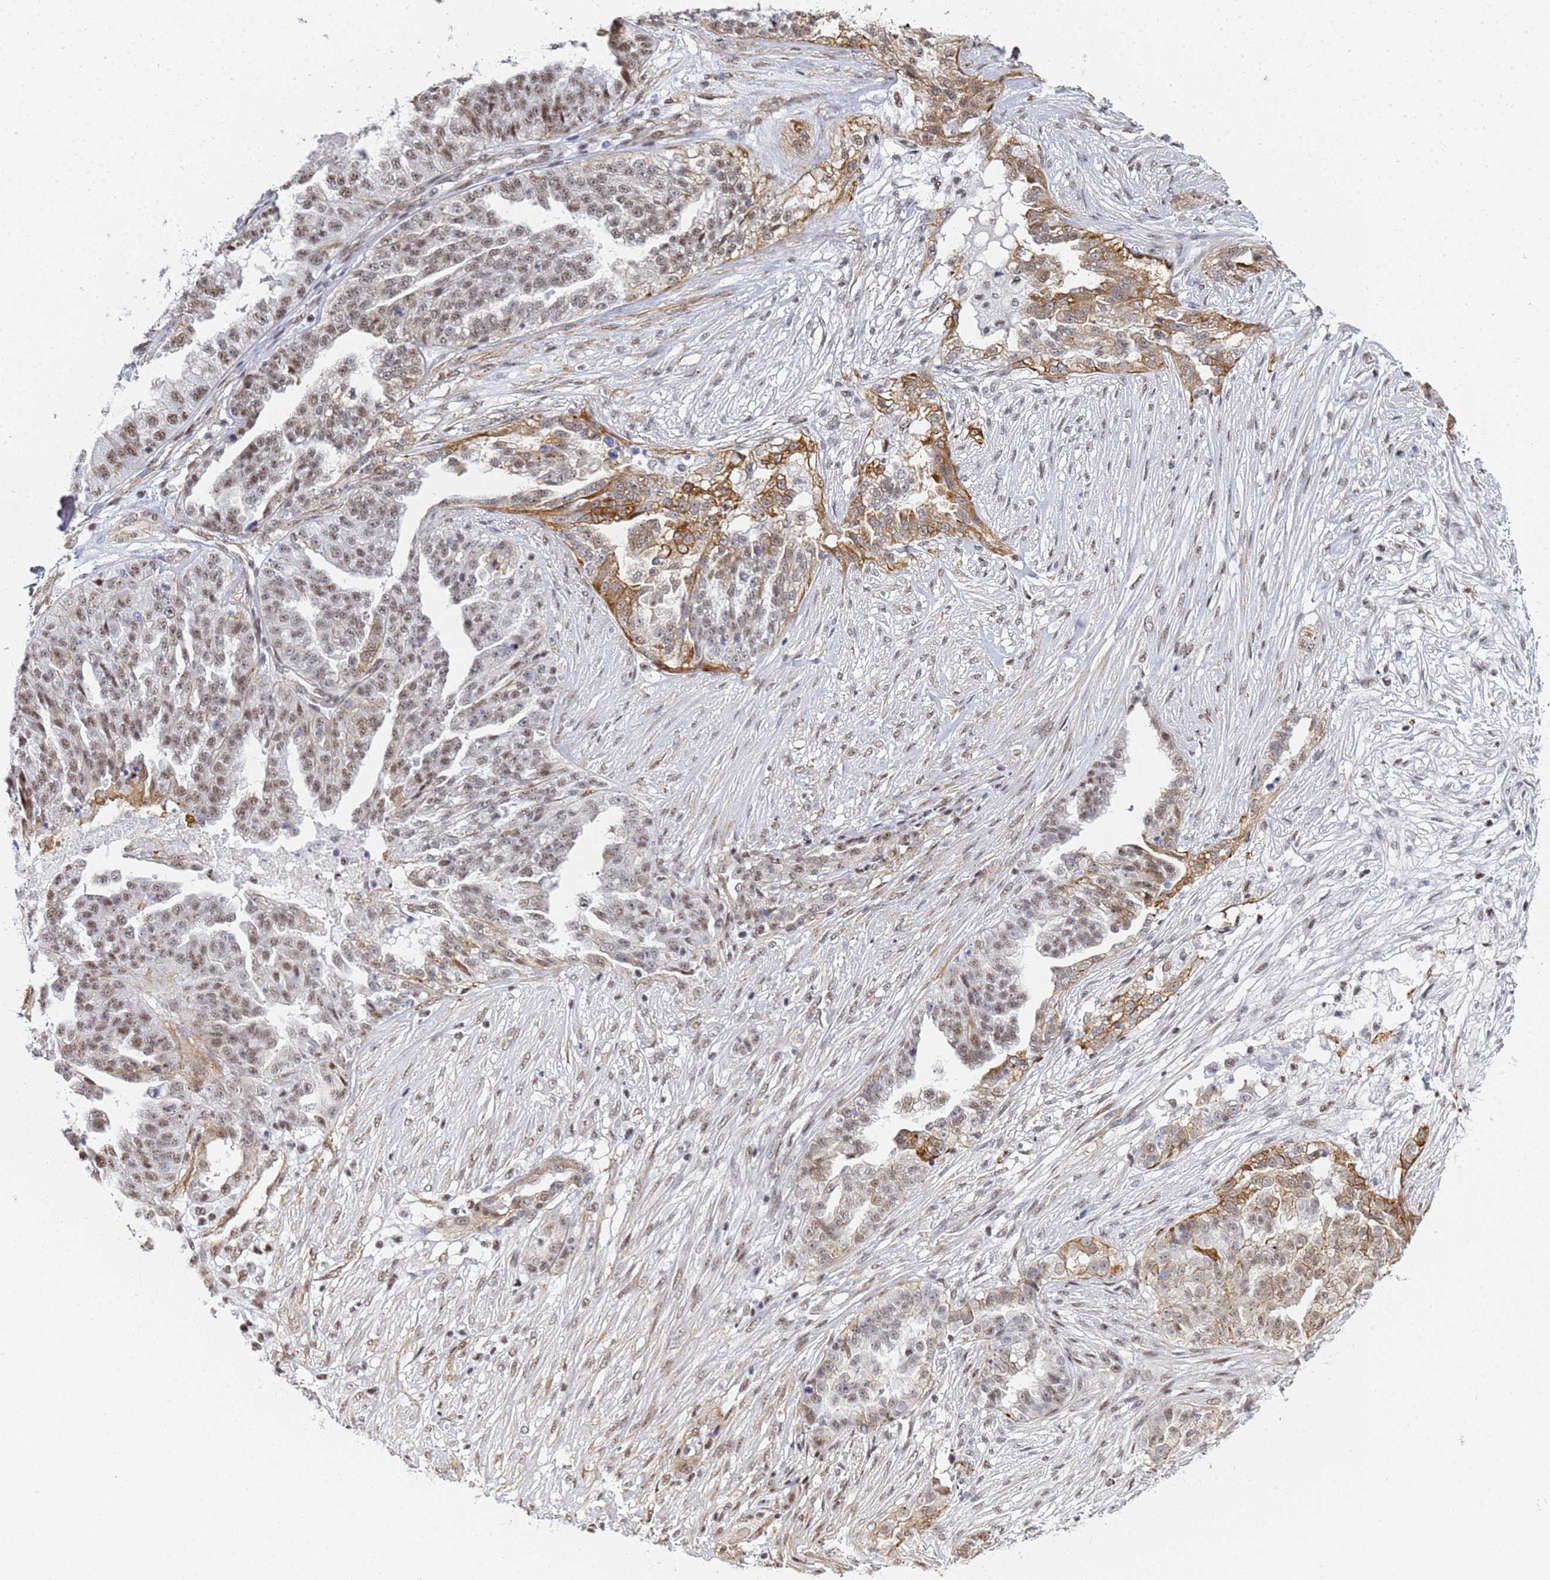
{"staining": {"intensity": "moderate", "quantity": ">75%", "location": "cytoplasmic/membranous,nuclear"}, "tissue": "ovarian cancer", "cell_type": "Tumor cells", "image_type": "cancer", "snomed": [{"axis": "morphology", "description": "Cystadenocarcinoma, serous, NOS"}, {"axis": "topography", "description": "Ovary"}], "caption": "Immunohistochemical staining of human ovarian serous cystadenocarcinoma exhibits medium levels of moderate cytoplasmic/membranous and nuclear positivity in about >75% of tumor cells.", "gene": "PRRT4", "patient": {"sex": "female", "age": 58}}